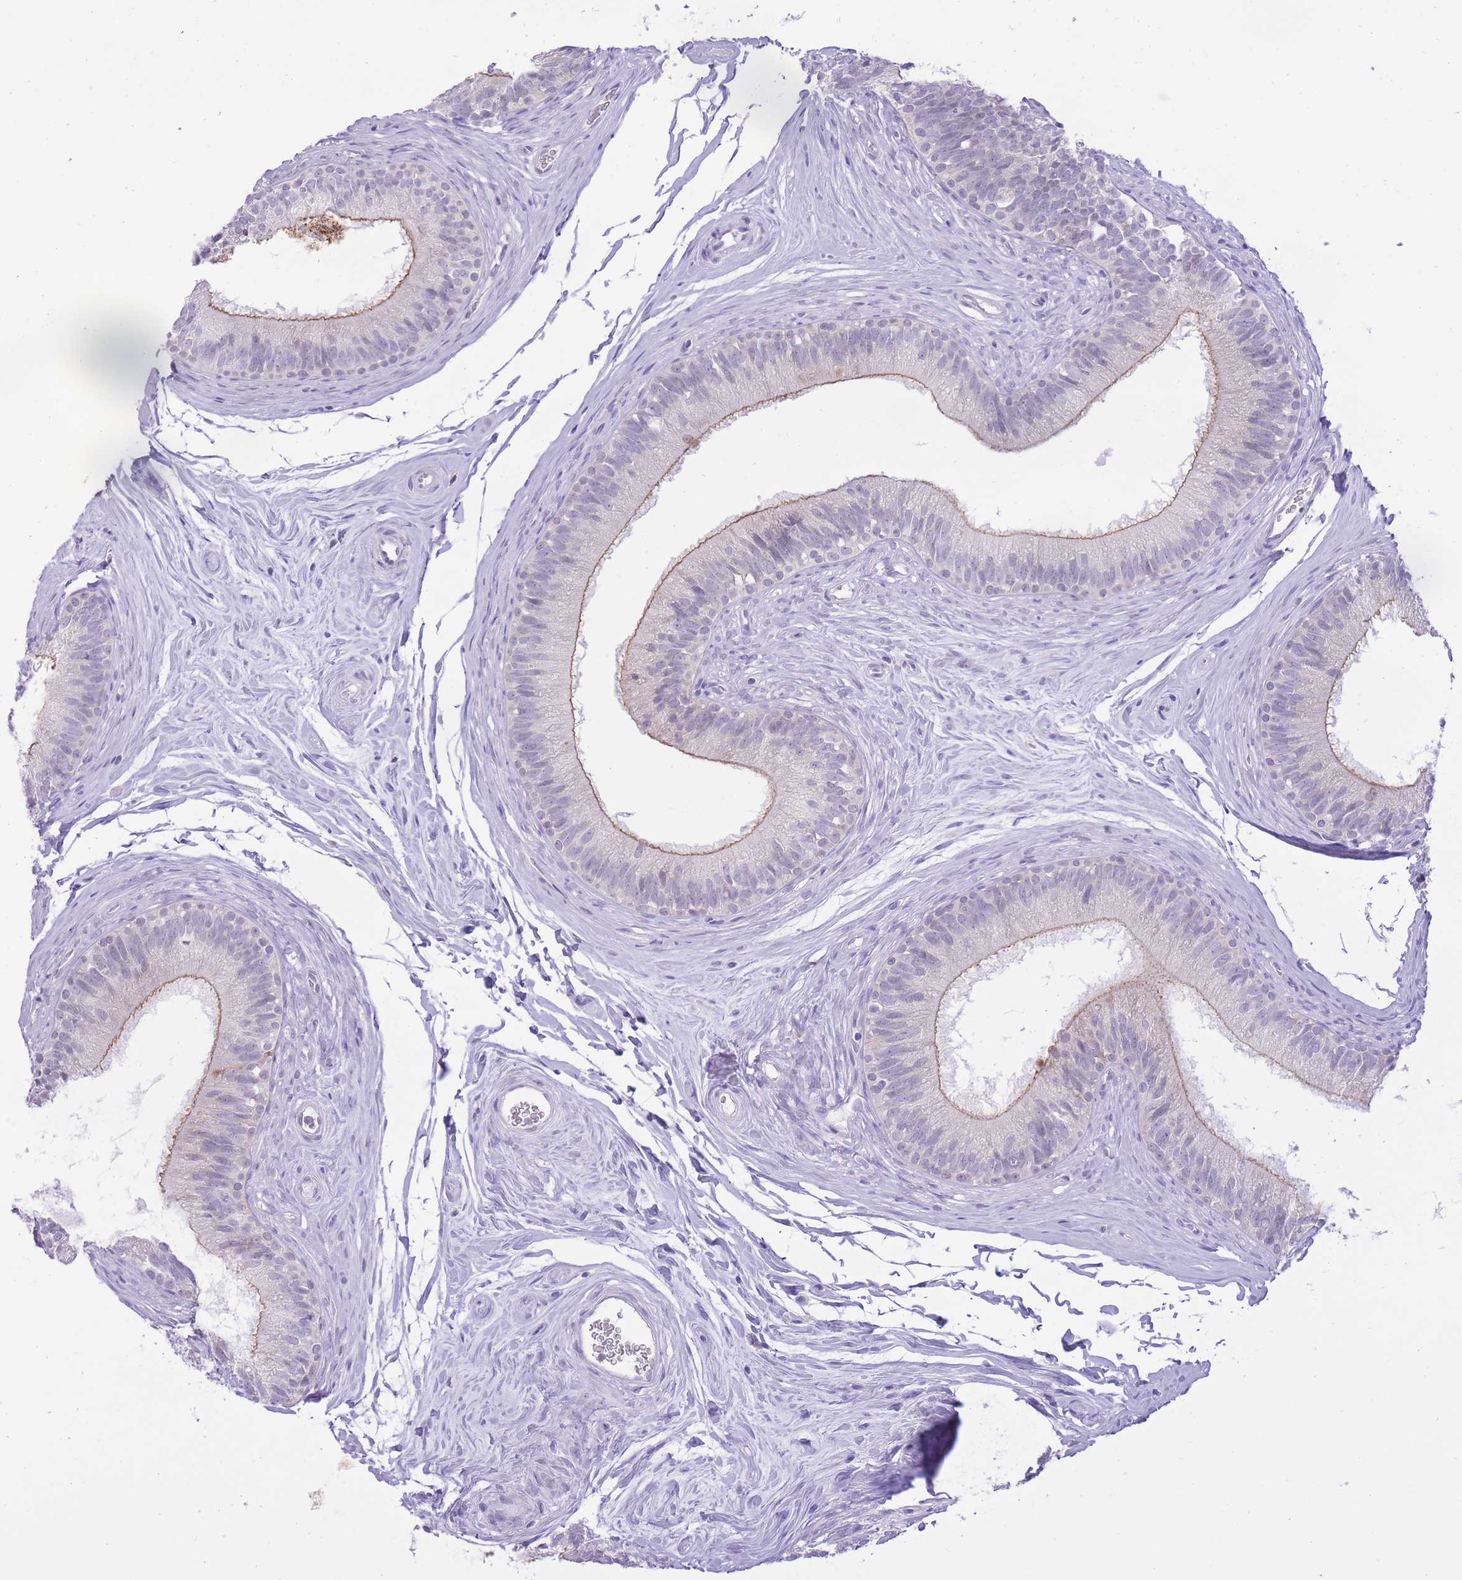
{"staining": {"intensity": "moderate", "quantity": "<25%", "location": "cytoplasmic/membranous"}, "tissue": "epididymis", "cell_type": "Glandular cells", "image_type": "normal", "snomed": [{"axis": "morphology", "description": "Normal tissue, NOS"}, {"axis": "topography", "description": "Epididymis"}], "caption": "This histopathology image shows immunohistochemistry (IHC) staining of normal human epididymis, with low moderate cytoplasmic/membranous staining in about <25% of glandular cells.", "gene": "DENND2D", "patient": {"sex": "male", "age": 33}}